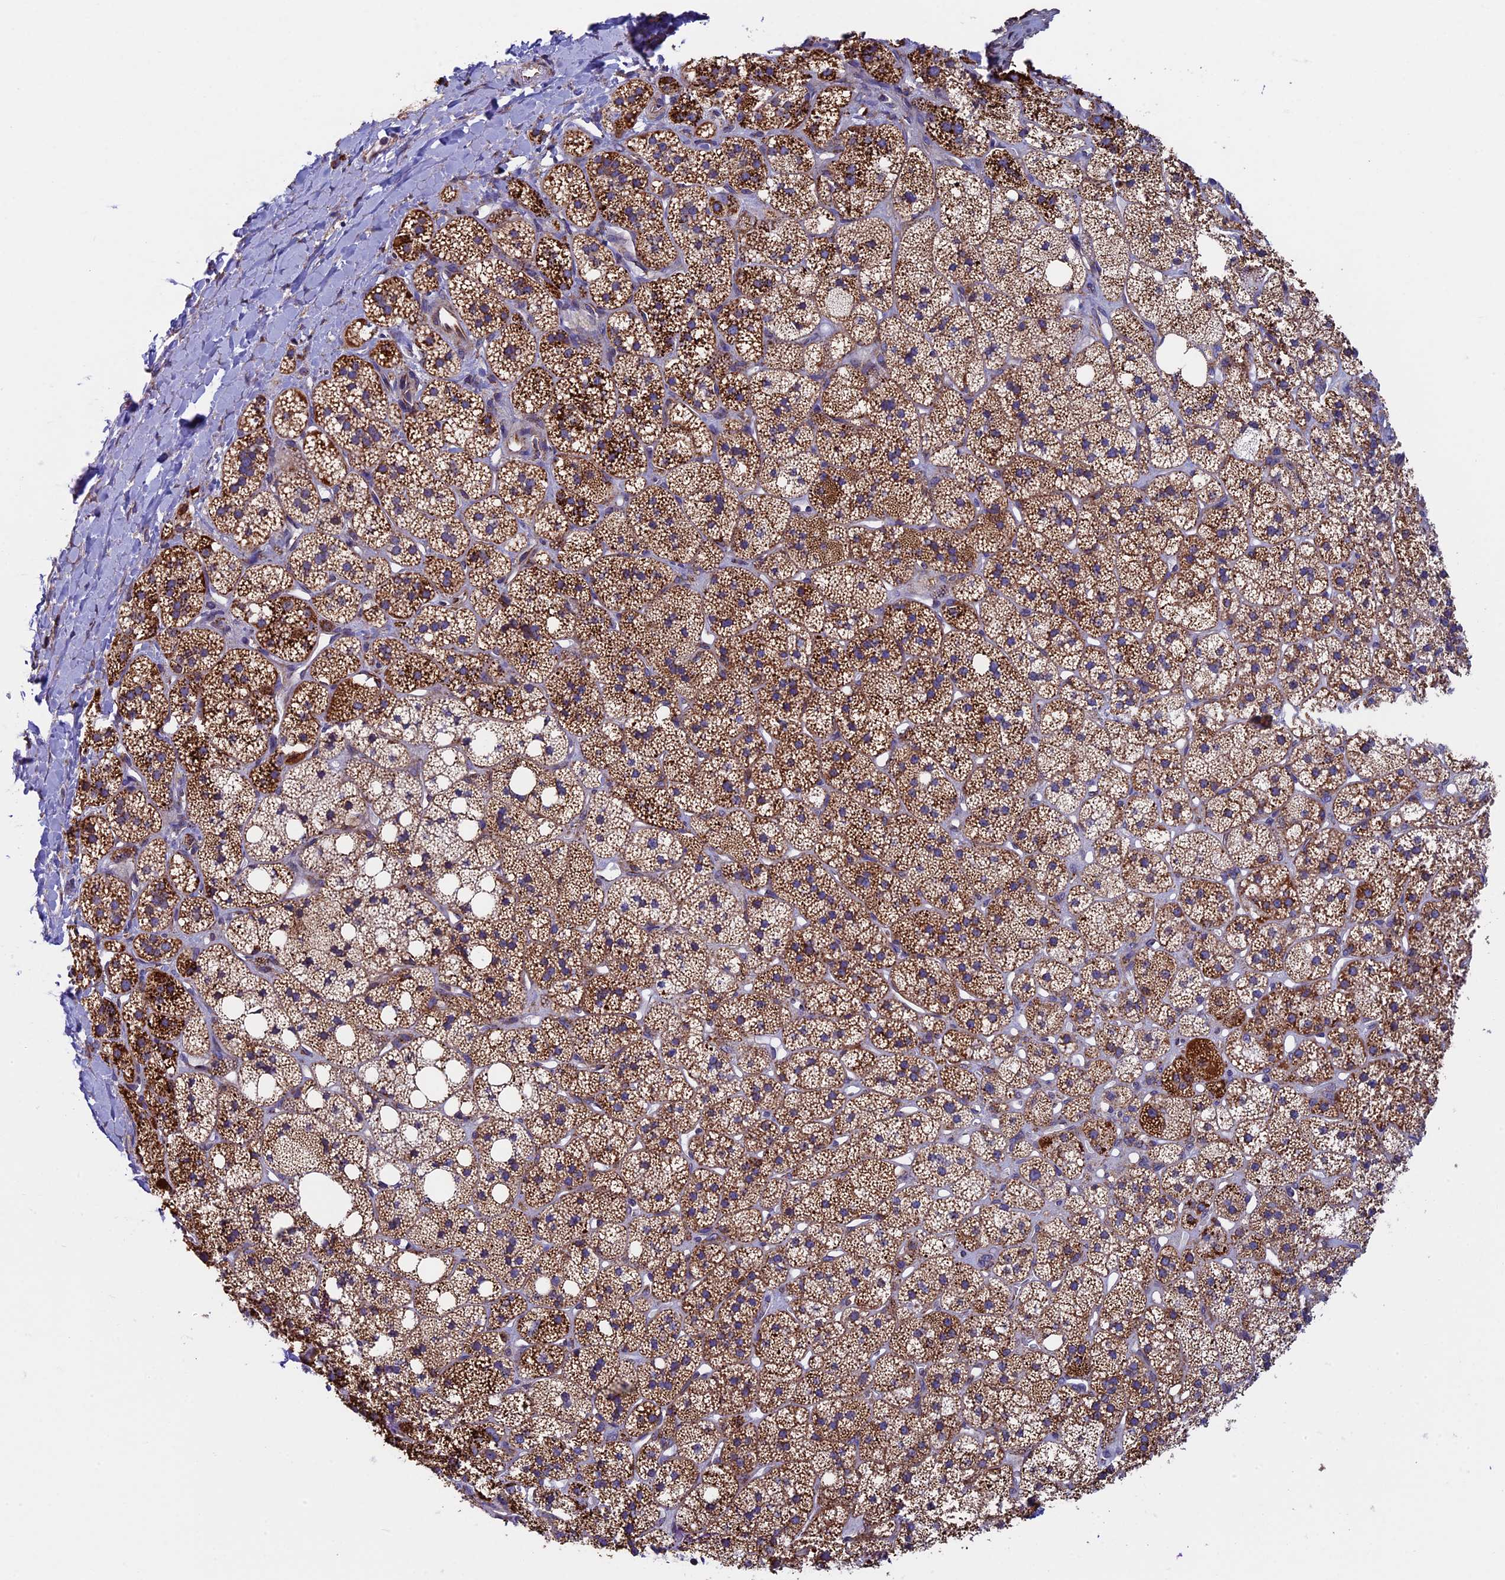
{"staining": {"intensity": "strong", "quantity": ">75%", "location": "cytoplasmic/membranous"}, "tissue": "adrenal gland", "cell_type": "Glandular cells", "image_type": "normal", "snomed": [{"axis": "morphology", "description": "Normal tissue, NOS"}, {"axis": "topography", "description": "Adrenal gland"}], "caption": "Protein staining of normal adrenal gland demonstrates strong cytoplasmic/membranous expression in approximately >75% of glandular cells. Using DAB (brown) and hematoxylin (blue) stains, captured at high magnification using brightfield microscopy.", "gene": "SLC9A5", "patient": {"sex": "male", "age": 61}}